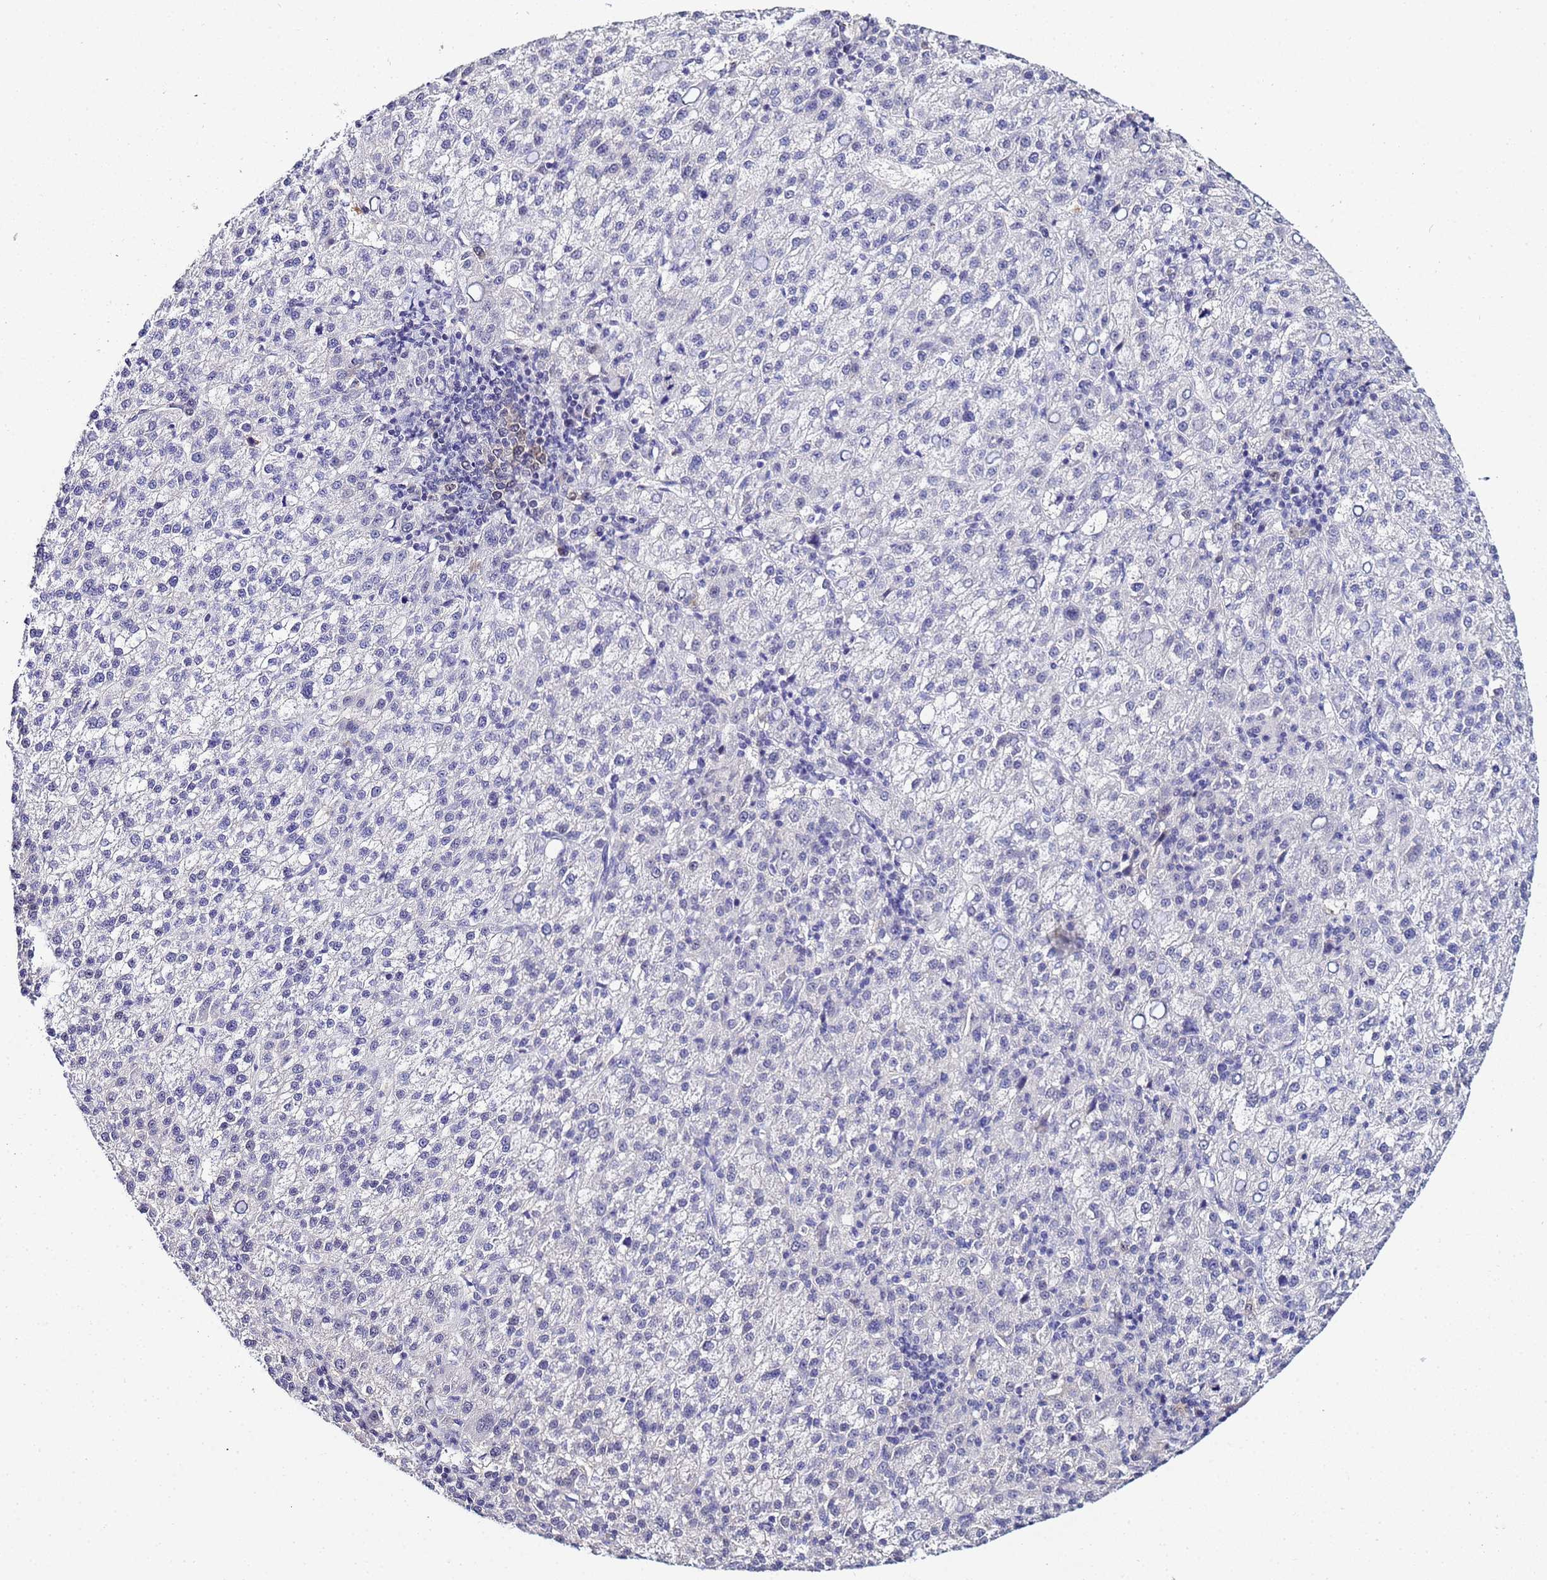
{"staining": {"intensity": "negative", "quantity": "none", "location": "none"}, "tissue": "liver cancer", "cell_type": "Tumor cells", "image_type": "cancer", "snomed": [{"axis": "morphology", "description": "Carcinoma, Hepatocellular, NOS"}, {"axis": "topography", "description": "Liver"}], "caption": "Tumor cells are negative for protein expression in human liver cancer (hepatocellular carcinoma). (Brightfield microscopy of DAB (3,3'-diaminobenzidine) immunohistochemistry (IHC) at high magnification).", "gene": "ACTL6B", "patient": {"sex": "female", "age": 58}}